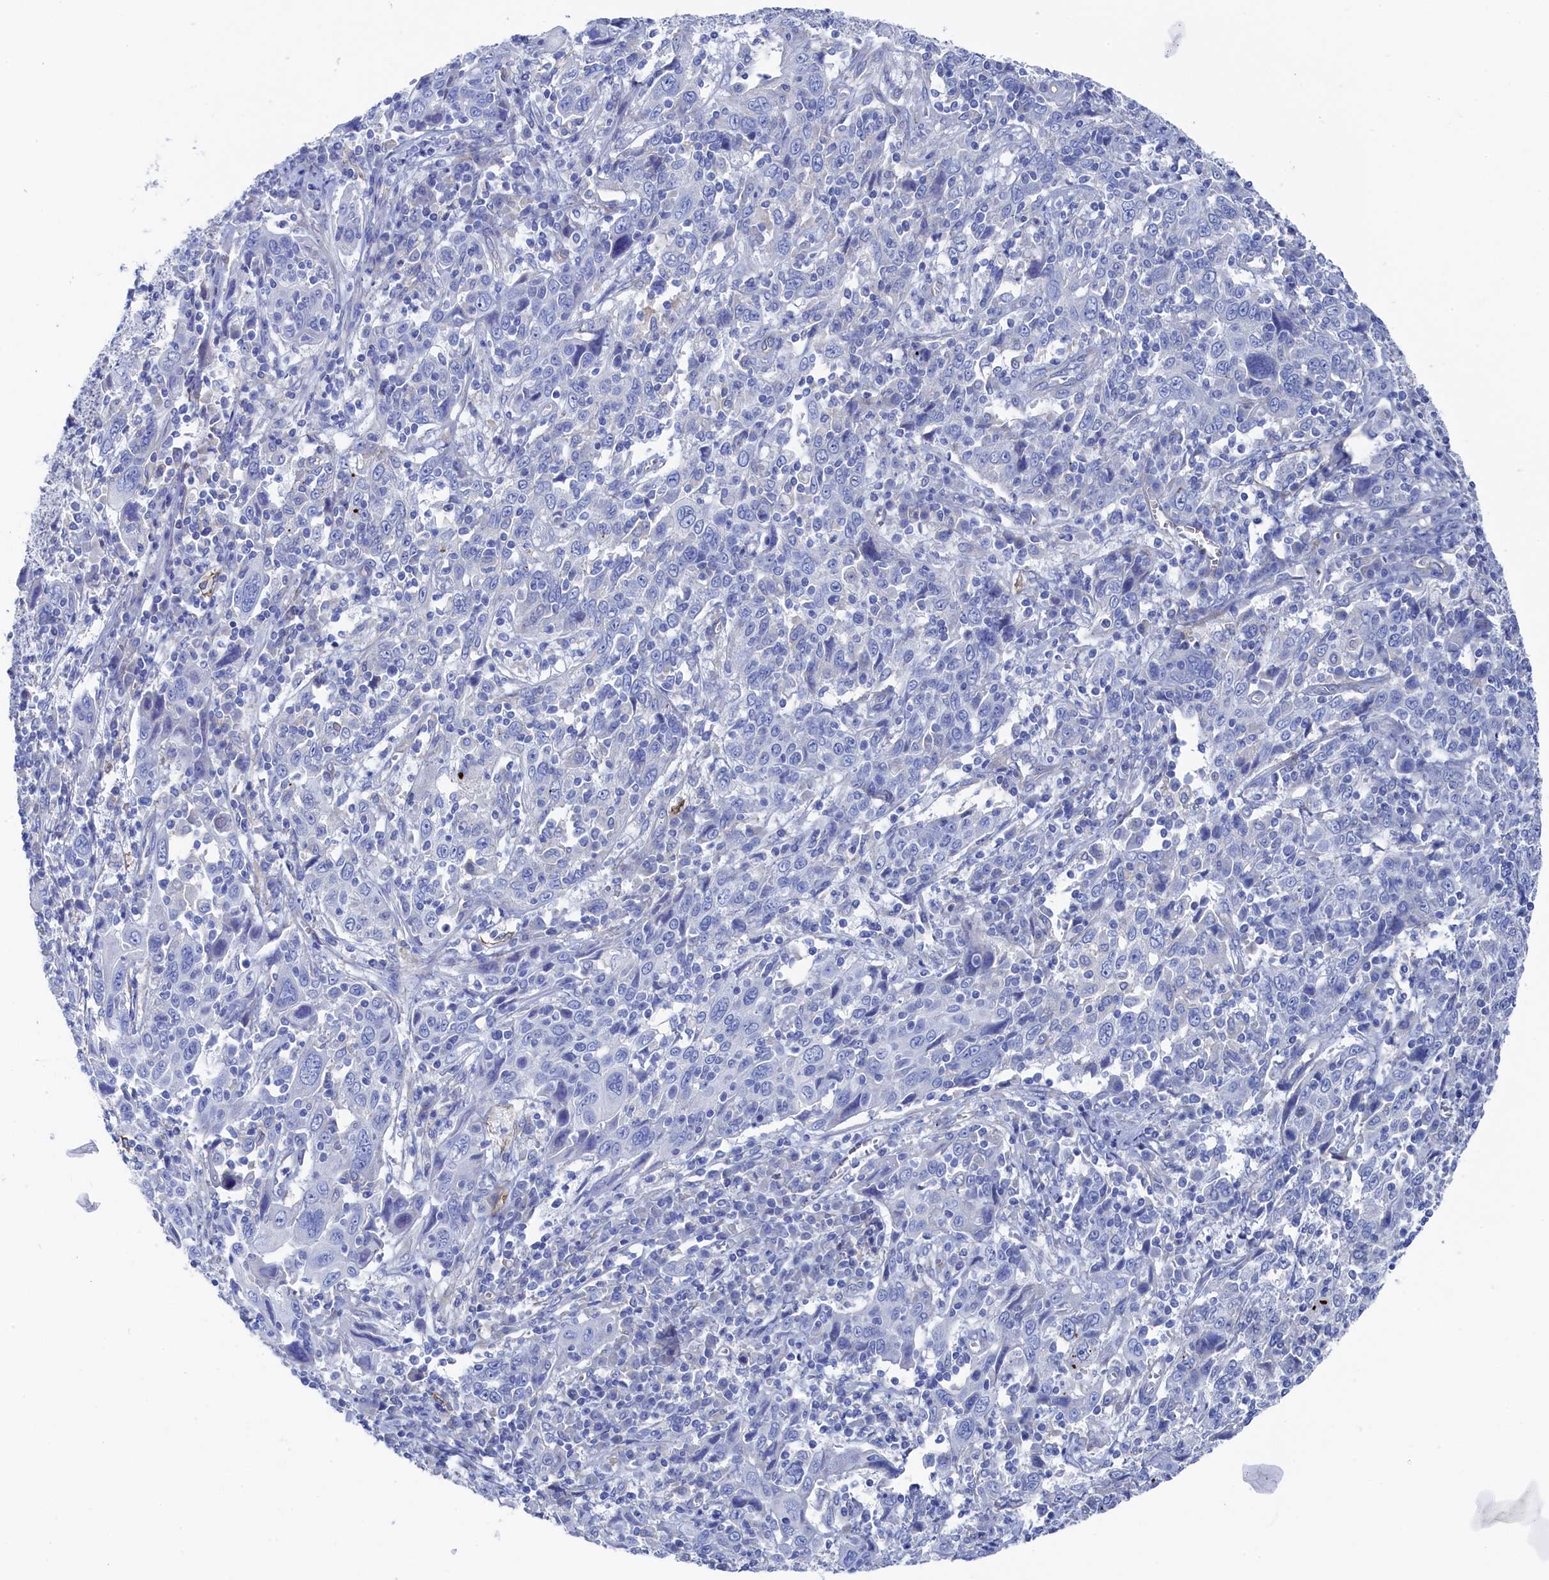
{"staining": {"intensity": "negative", "quantity": "none", "location": "none"}, "tissue": "cervical cancer", "cell_type": "Tumor cells", "image_type": "cancer", "snomed": [{"axis": "morphology", "description": "Squamous cell carcinoma, NOS"}, {"axis": "topography", "description": "Cervix"}], "caption": "Immunohistochemistry photomicrograph of neoplastic tissue: cervical cancer (squamous cell carcinoma) stained with DAB (3,3'-diaminobenzidine) shows no significant protein positivity in tumor cells. (Immunohistochemistry, brightfield microscopy, high magnification).", "gene": "TMOD2", "patient": {"sex": "female", "age": 46}}